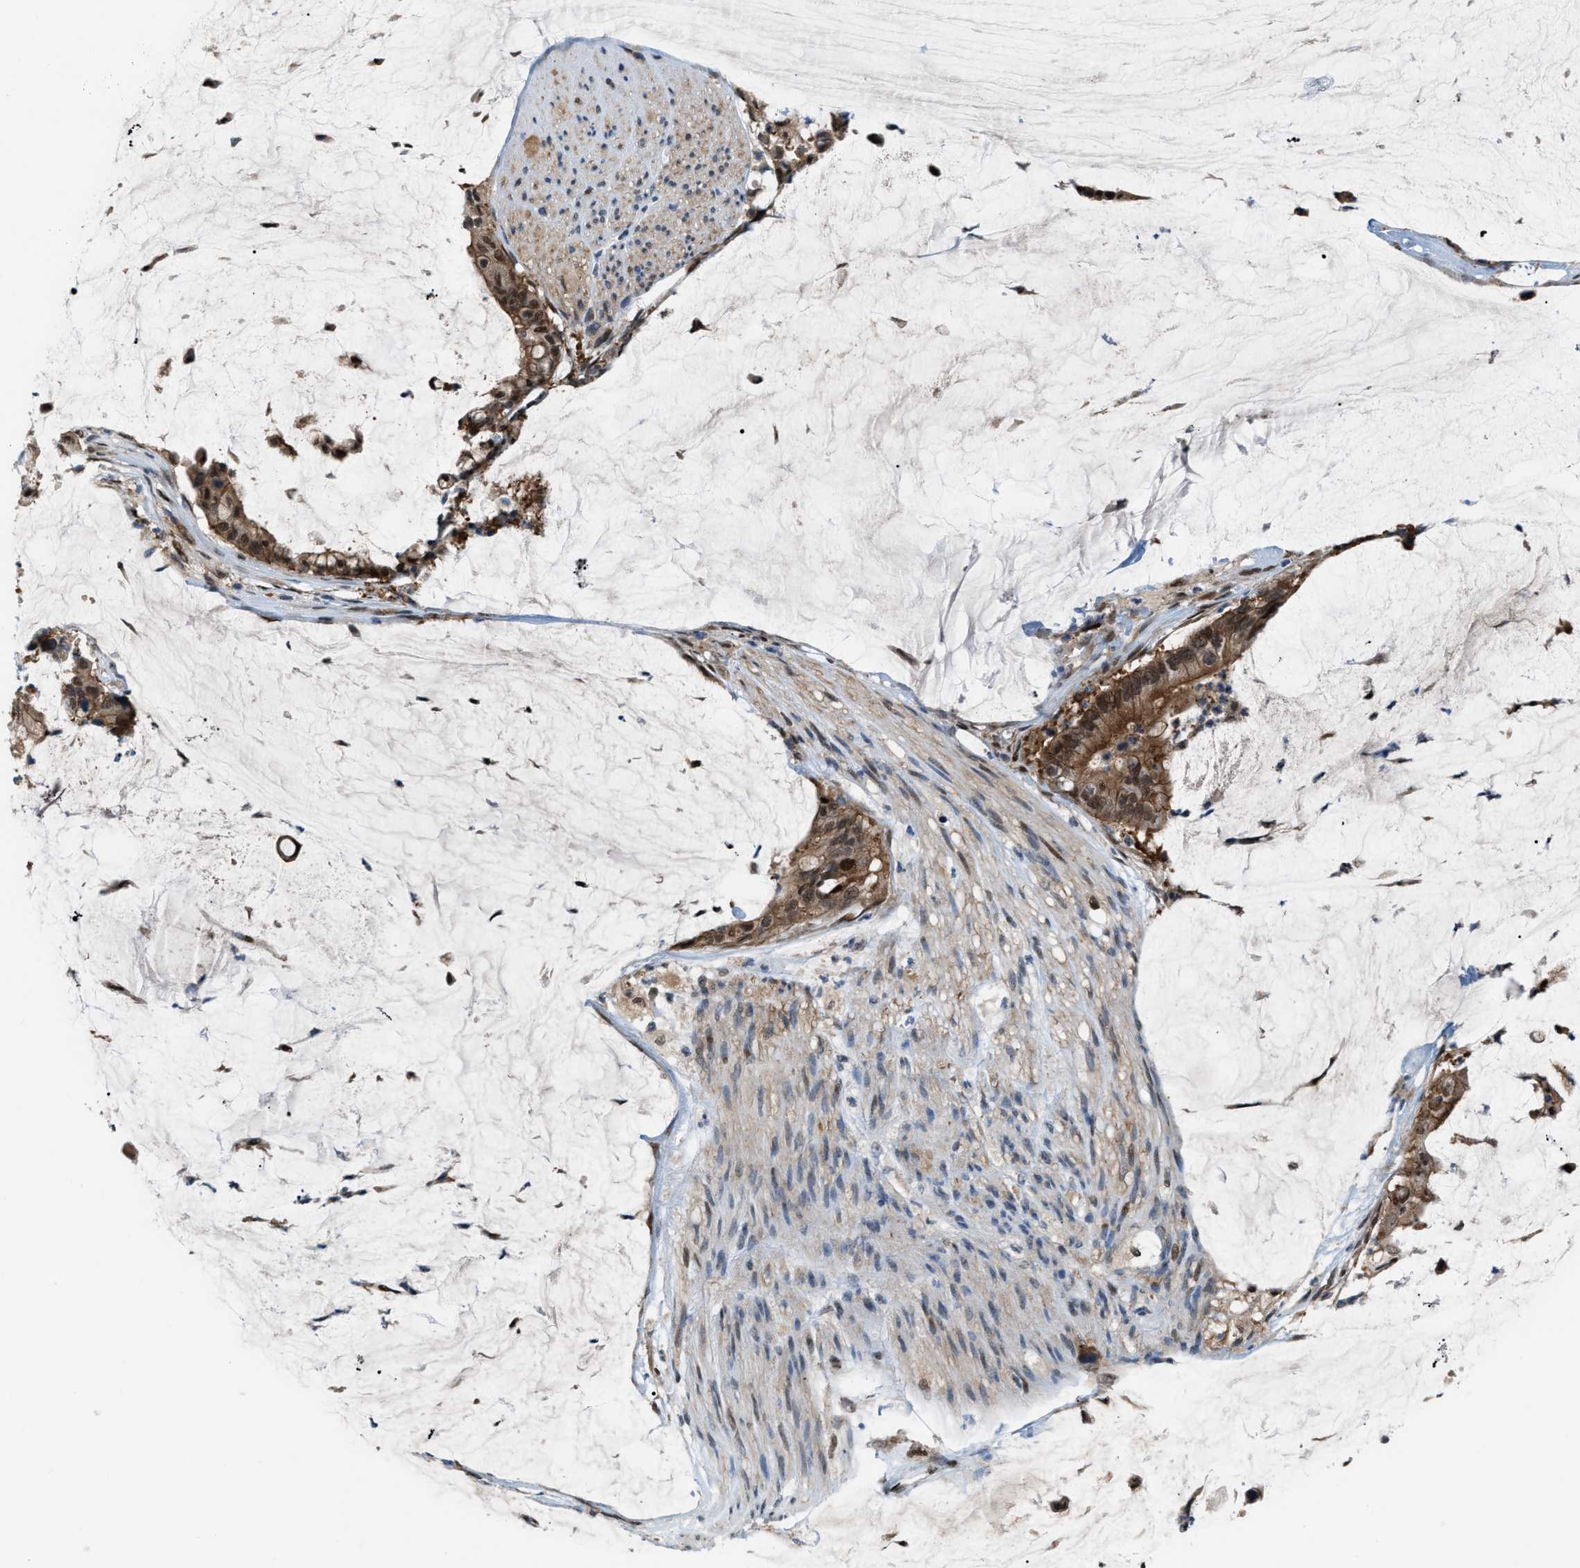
{"staining": {"intensity": "moderate", "quantity": ">75%", "location": "cytoplasmic/membranous,nuclear"}, "tissue": "pancreatic cancer", "cell_type": "Tumor cells", "image_type": "cancer", "snomed": [{"axis": "morphology", "description": "Adenocarcinoma, NOS"}, {"axis": "topography", "description": "Pancreas"}], "caption": "Brown immunohistochemical staining in pancreatic cancer reveals moderate cytoplasmic/membranous and nuclear expression in about >75% of tumor cells.", "gene": "RFFL", "patient": {"sex": "male", "age": 41}}